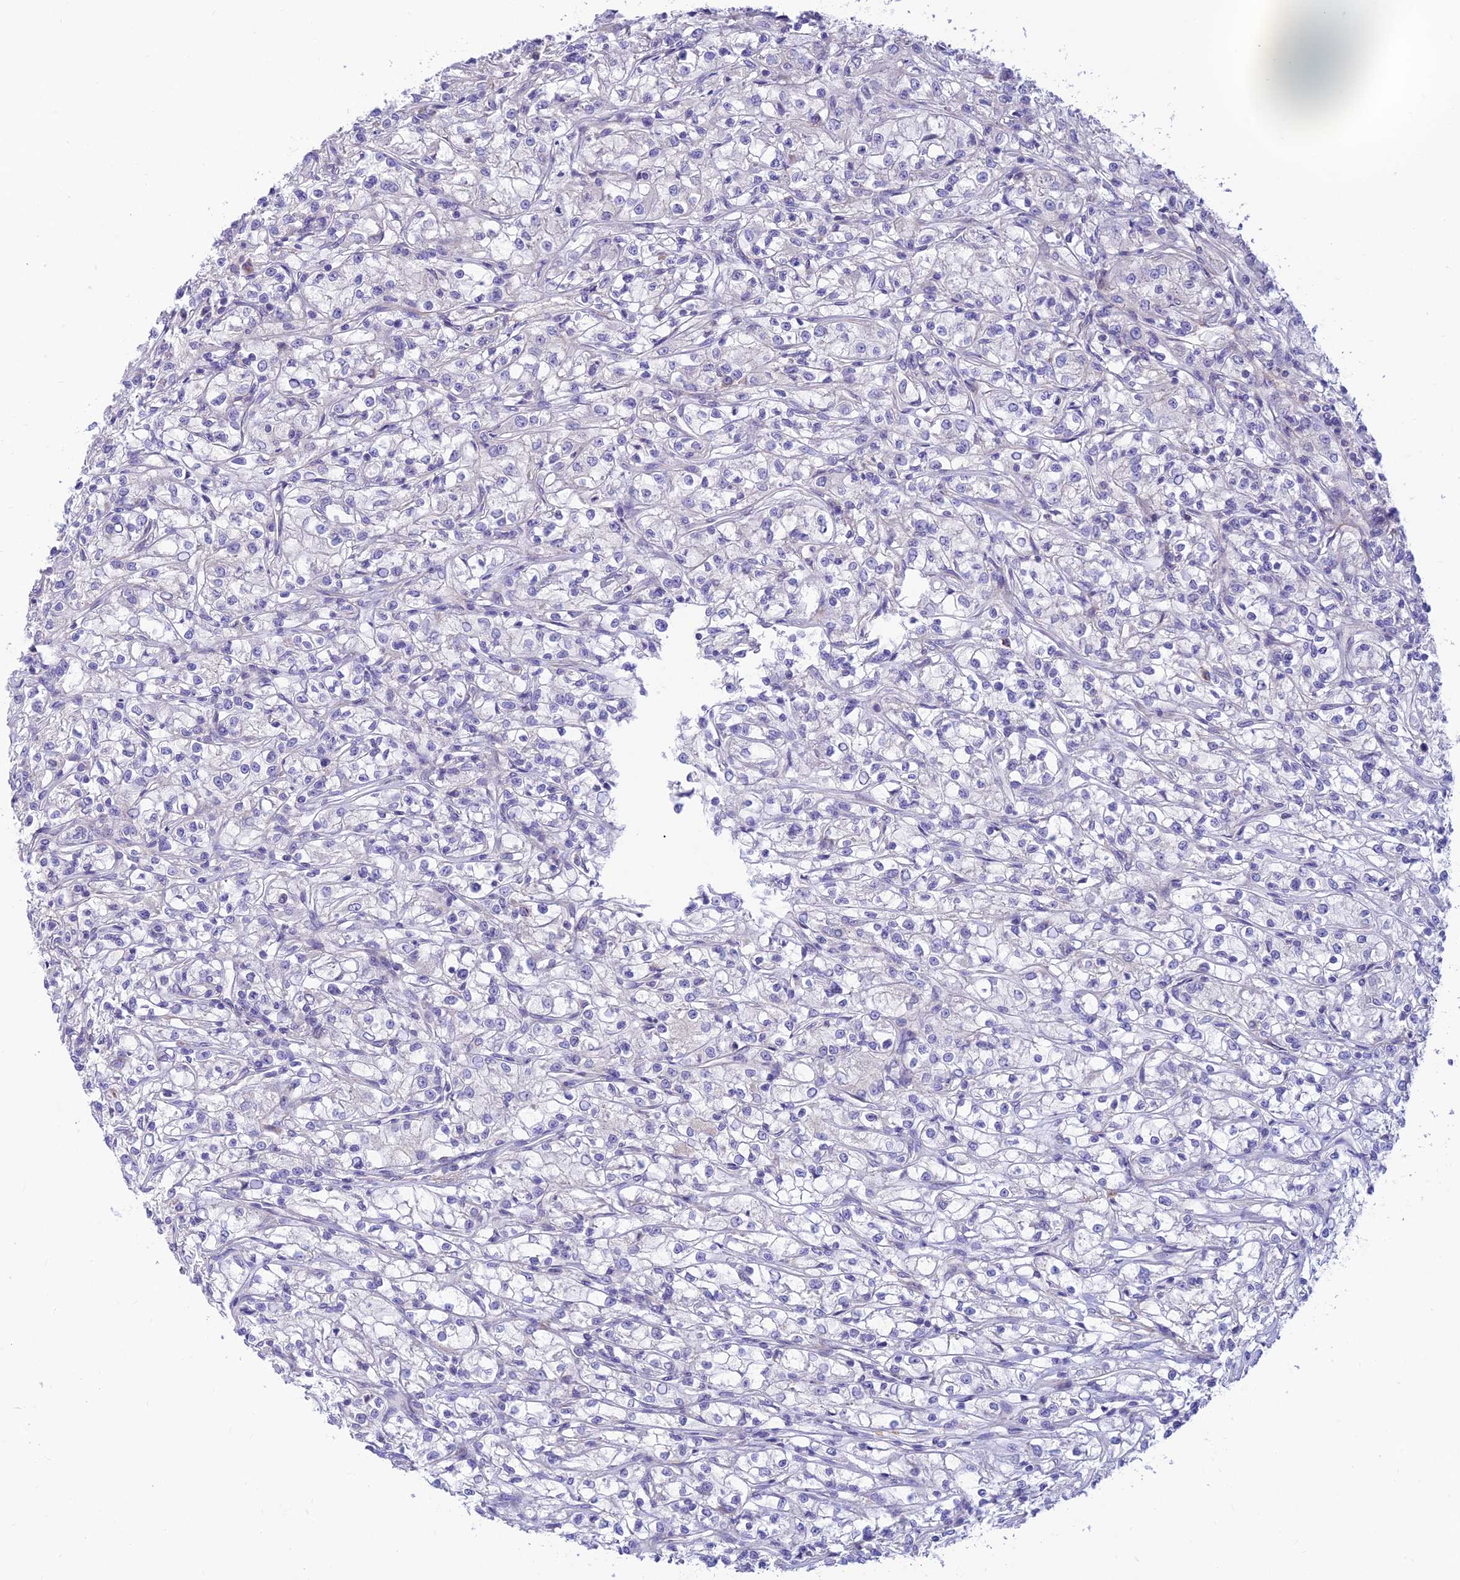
{"staining": {"intensity": "negative", "quantity": "none", "location": "none"}, "tissue": "renal cancer", "cell_type": "Tumor cells", "image_type": "cancer", "snomed": [{"axis": "morphology", "description": "Adenocarcinoma, NOS"}, {"axis": "topography", "description": "Kidney"}], "caption": "Tumor cells show no significant protein expression in renal cancer (adenocarcinoma).", "gene": "FAM186B", "patient": {"sex": "female", "age": 59}}